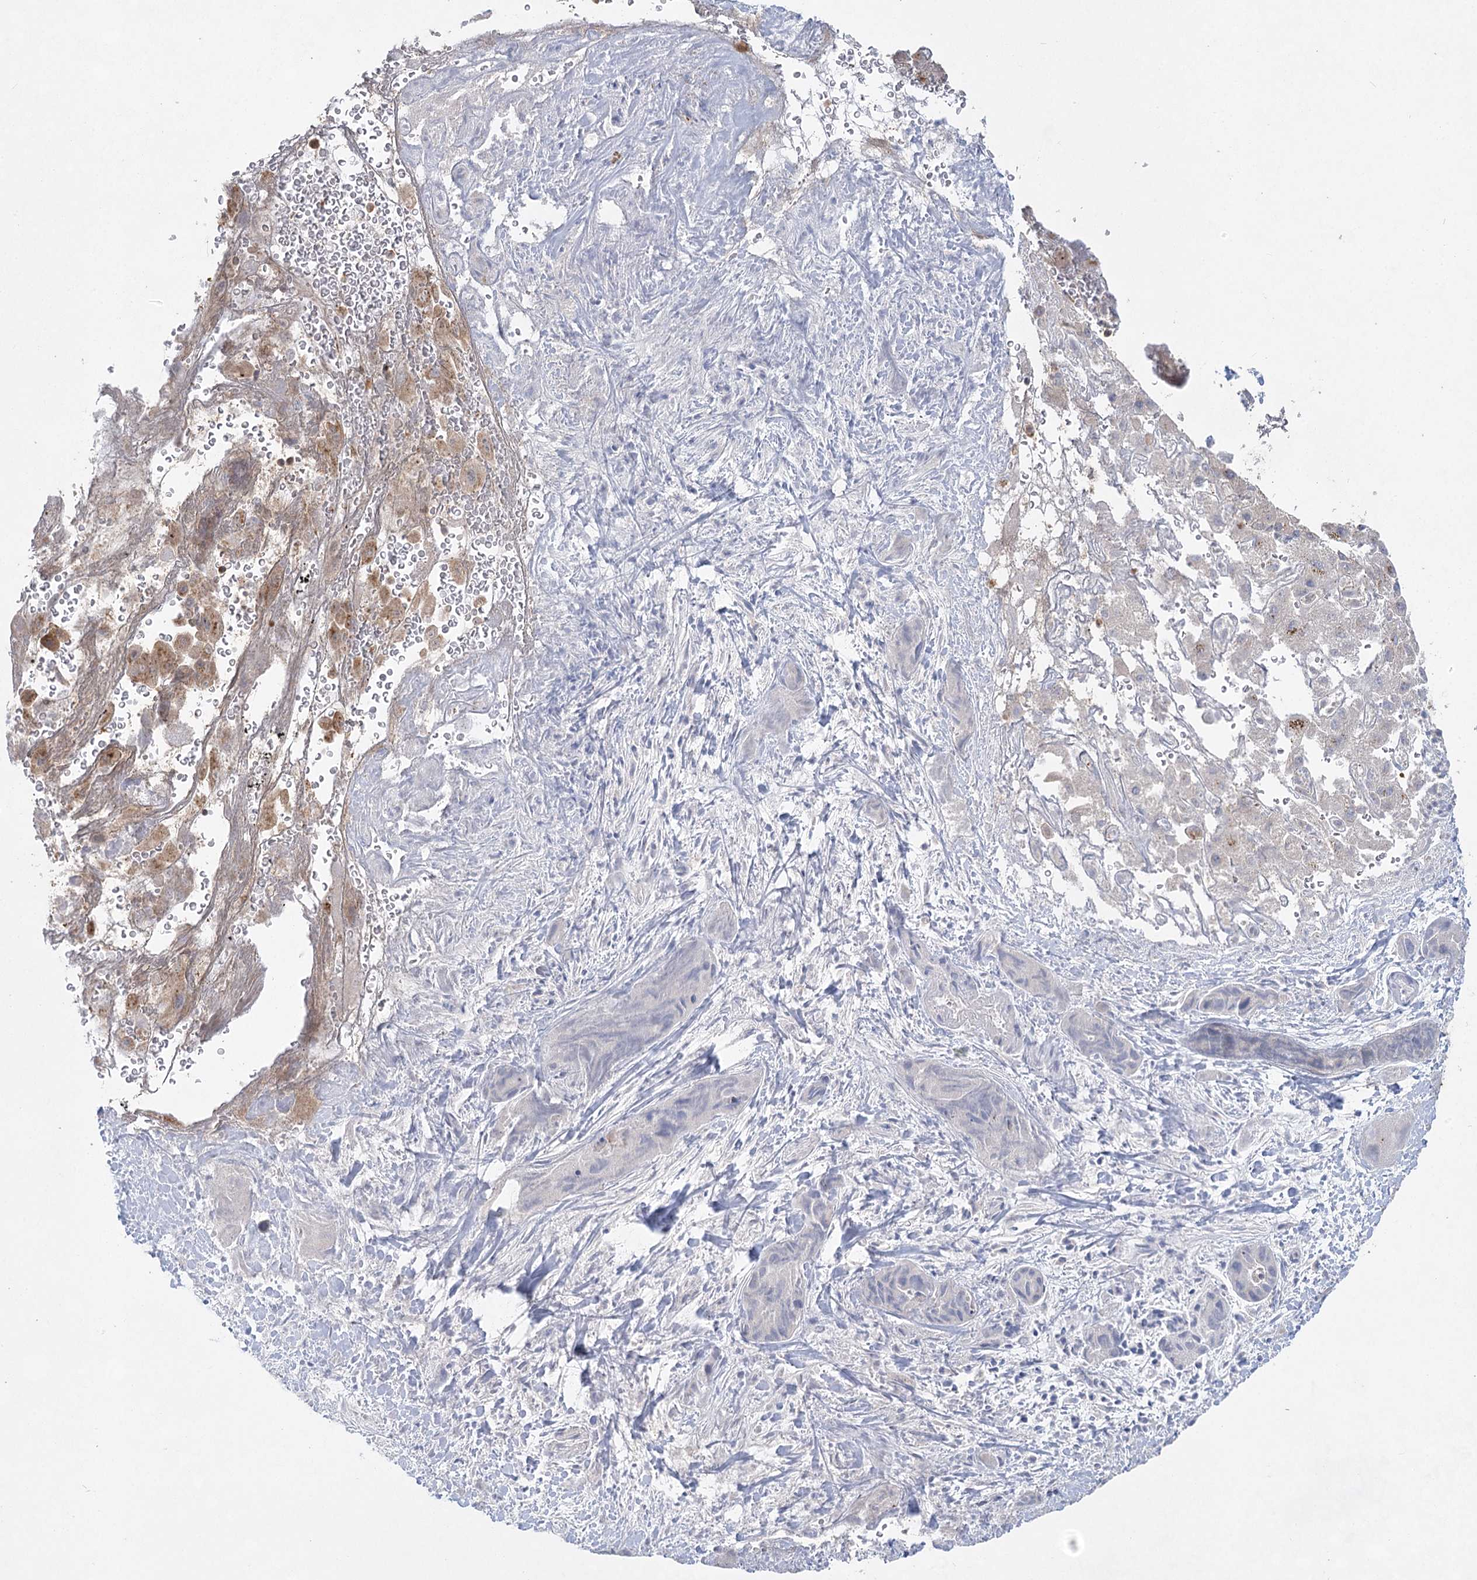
{"staining": {"intensity": "negative", "quantity": "none", "location": "none"}, "tissue": "liver cancer", "cell_type": "Tumor cells", "image_type": "cancer", "snomed": [{"axis": "morphology", "description": "Cholangiocarcinoma"}, {"axis": "topography", "description": "Liver"}], "caption": "A photomicrograph of human liver cholangiocarcinoma is negative for staining in tumor cells.", "gene": "EIF3A", "patient": {"sex": "female", "age": 52}}